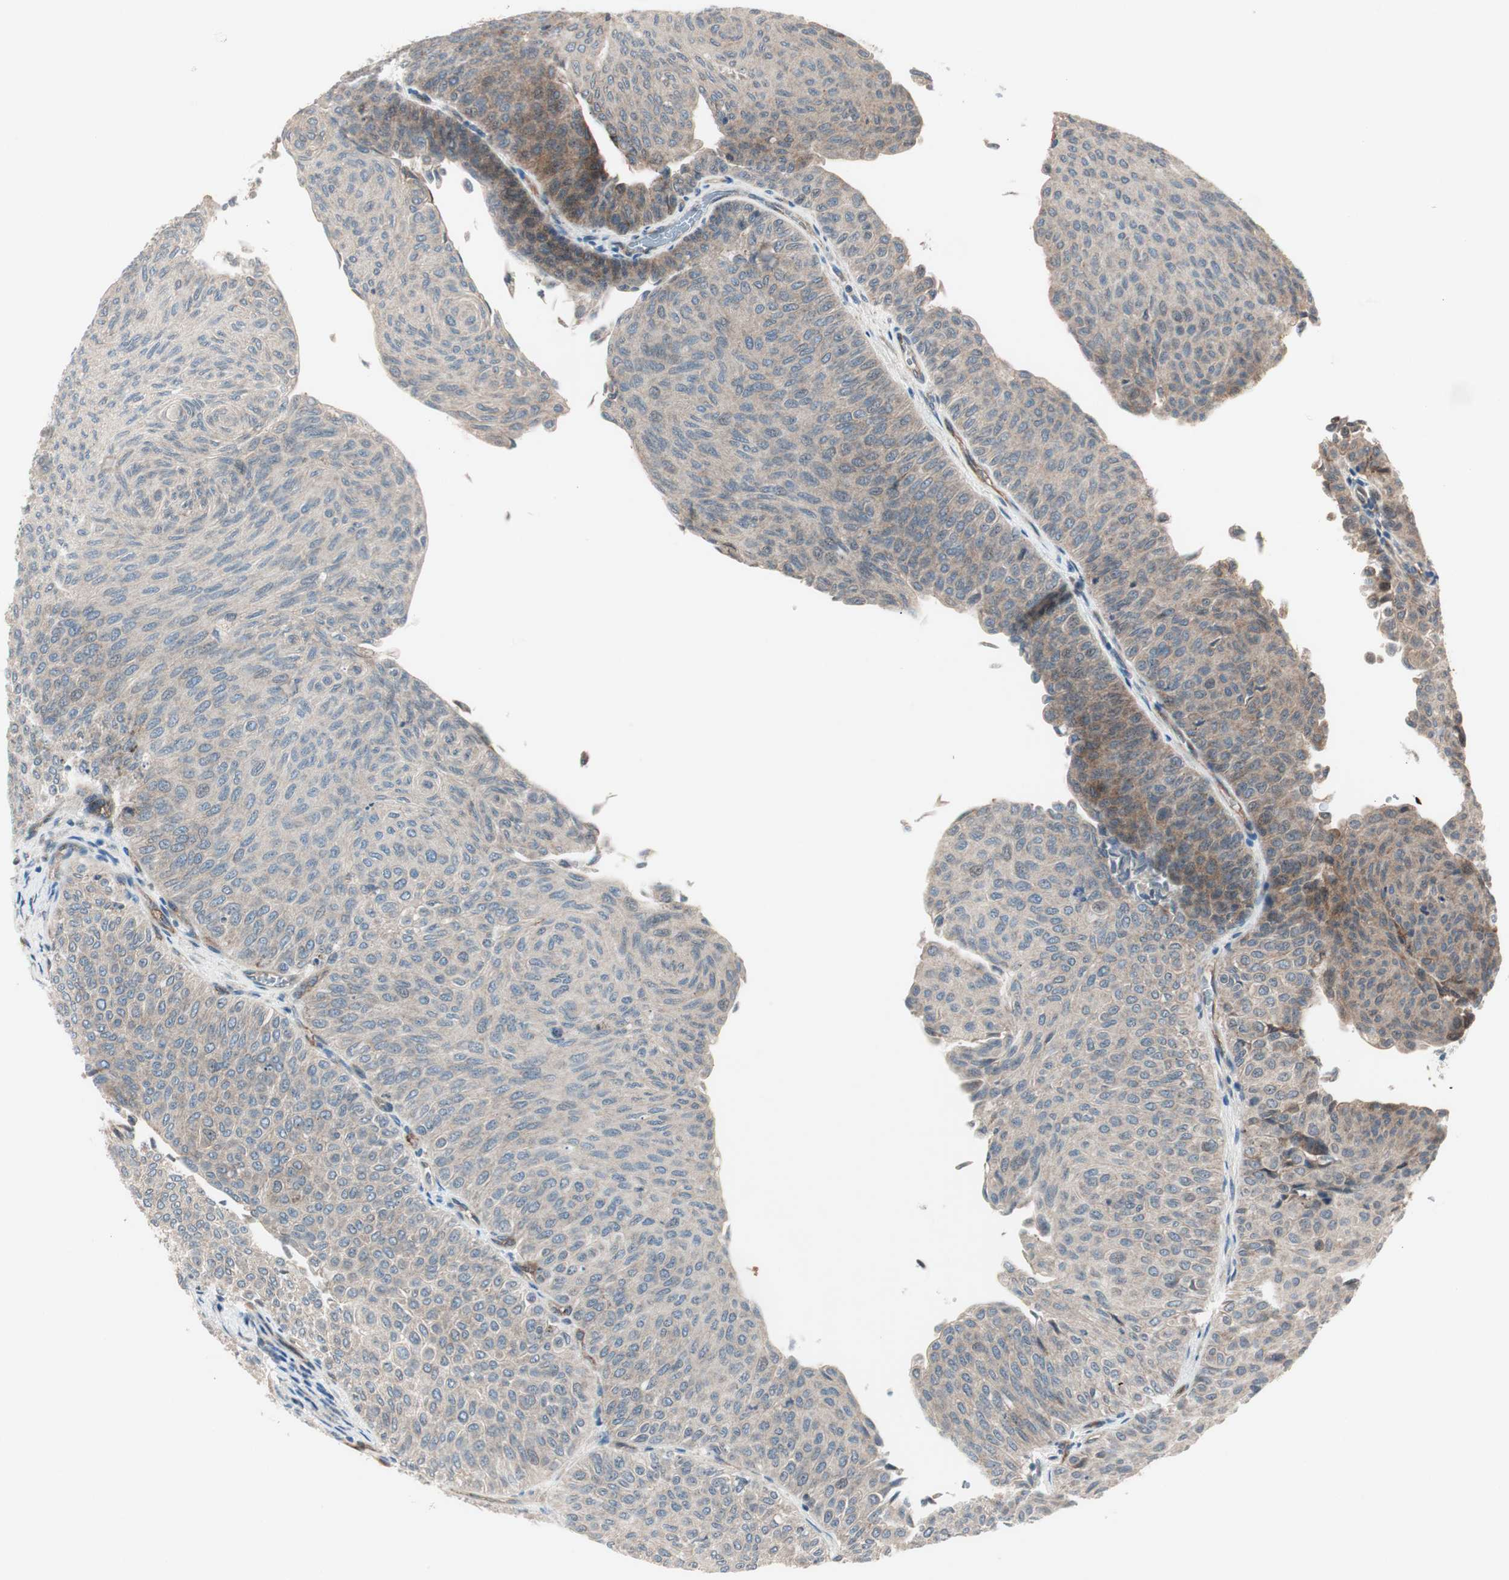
{"staining": {"intensity": "moderate", "quantity": ">75%", "location": "cytoplasmic/membranous"}, "tissue": "urothelial cancer", "cell_type": "Tumor cells", "image_type": "cancer", "snomed": [{"axis": "morphology", "description": "Urothelial carcinoma, Low grade"}, {"axis": "topography", "description": "Urinary bladder"}], "caption": "A high-resolution image shows IHC staining of urothelial carcinoma (low-grade), which displays moderate cytoplasmic/membranous positivity in about >75% of tumor cells.", "gene": "CCL14", "patient": {"sex": "male", "age": 78}}